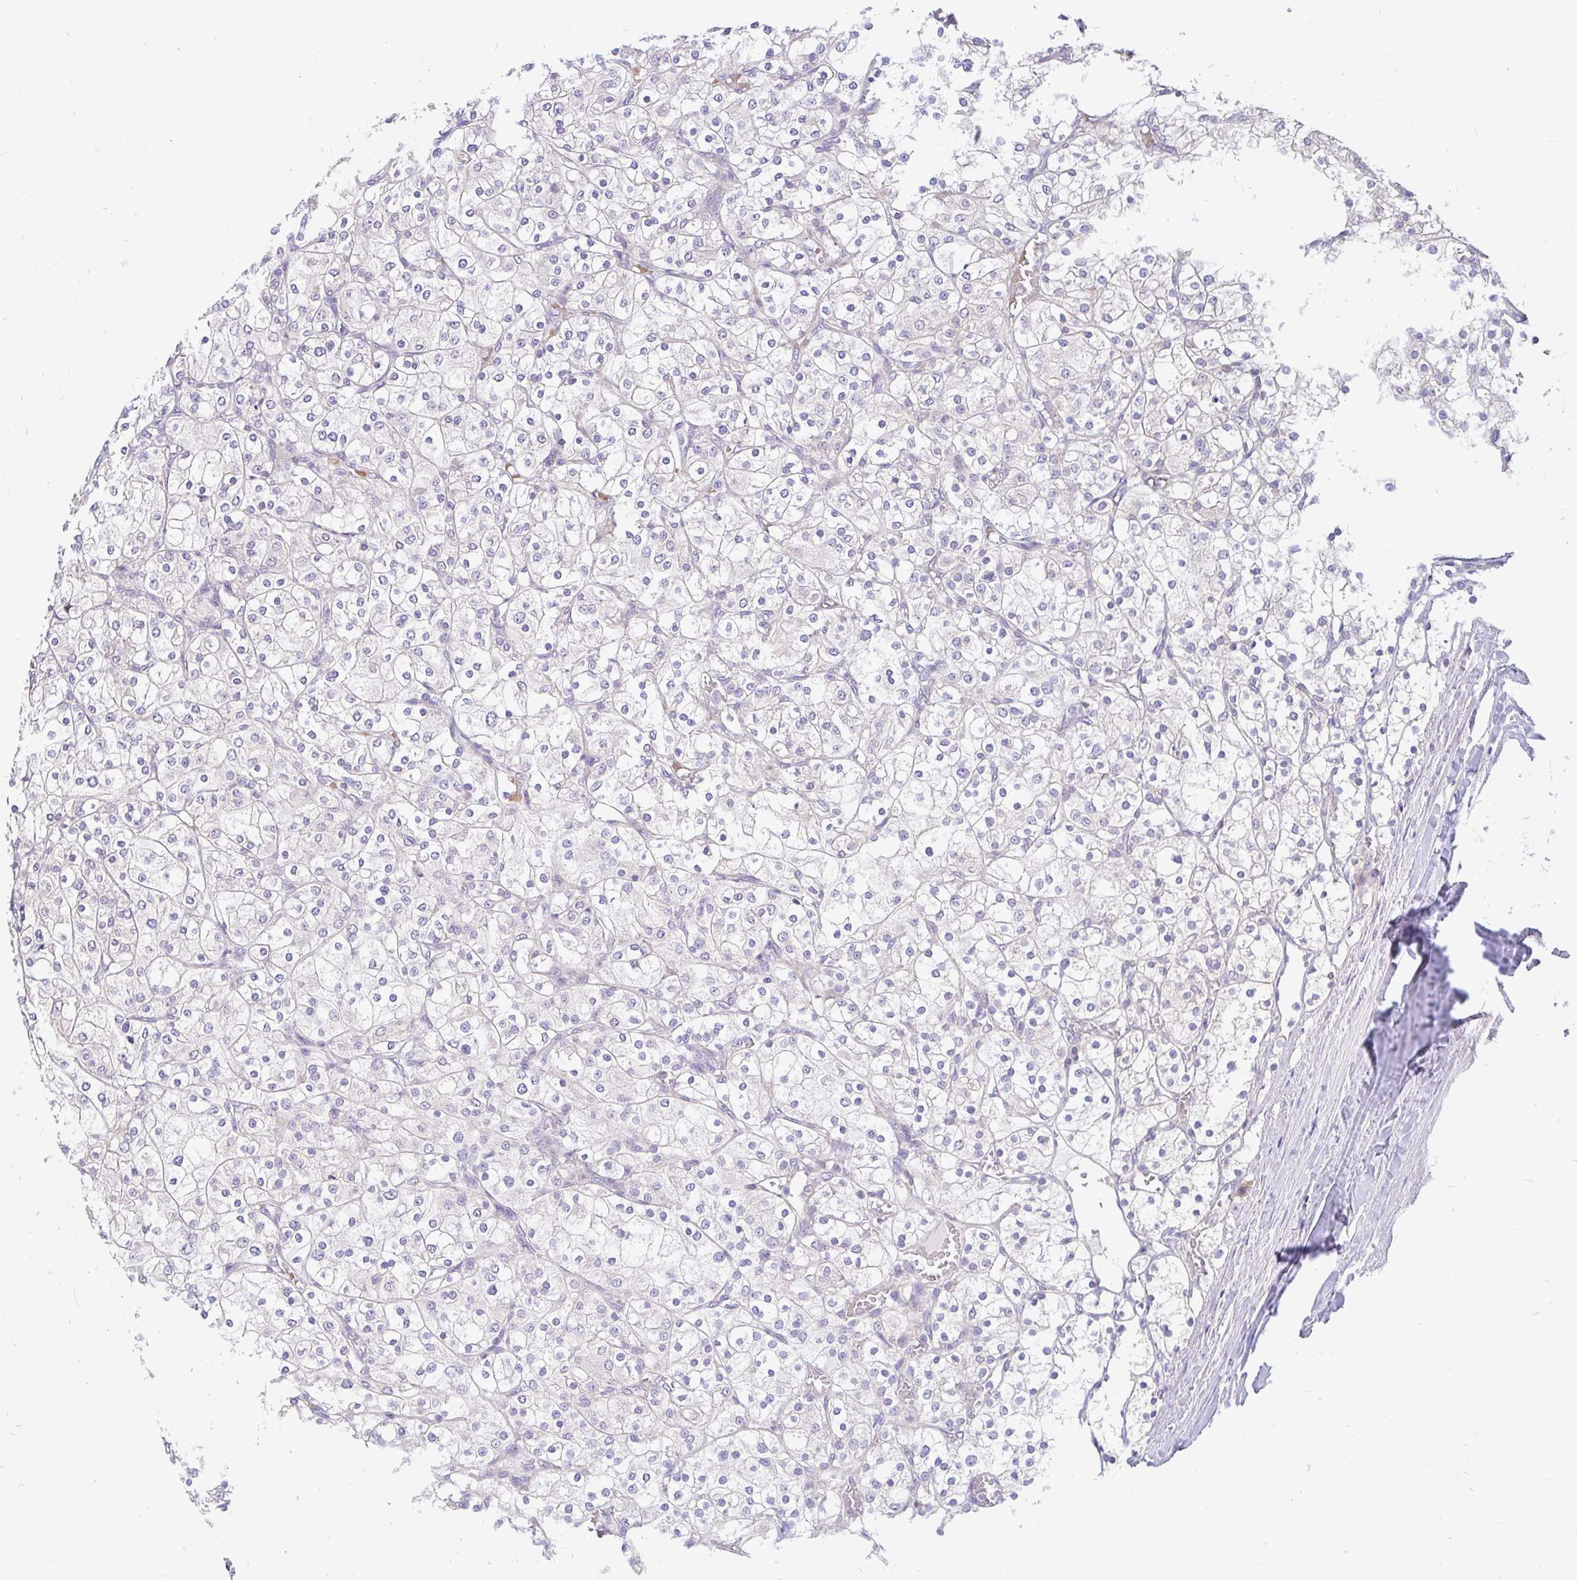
{"staining": {"intensity": "negative", "quantity": "none", "location": "none"}, "tissue": "renal cancer", "cell_type": "Tumor cells", "image_type": "cancer", "snomed": [{"axis": "morphology", "description": "Adenocarcinoma, NOS"}, {"axis": "topography", "description": "Kidney"}], "caption": "The immunohistochemistry (IHC) photomicrograph has no significant expression in tumor cells of renal cancer tissue. (DAB IHC with hematoxylin counter stain).", "gene": "LRRC26", "patient": {"sex": "male", "age": 80}}